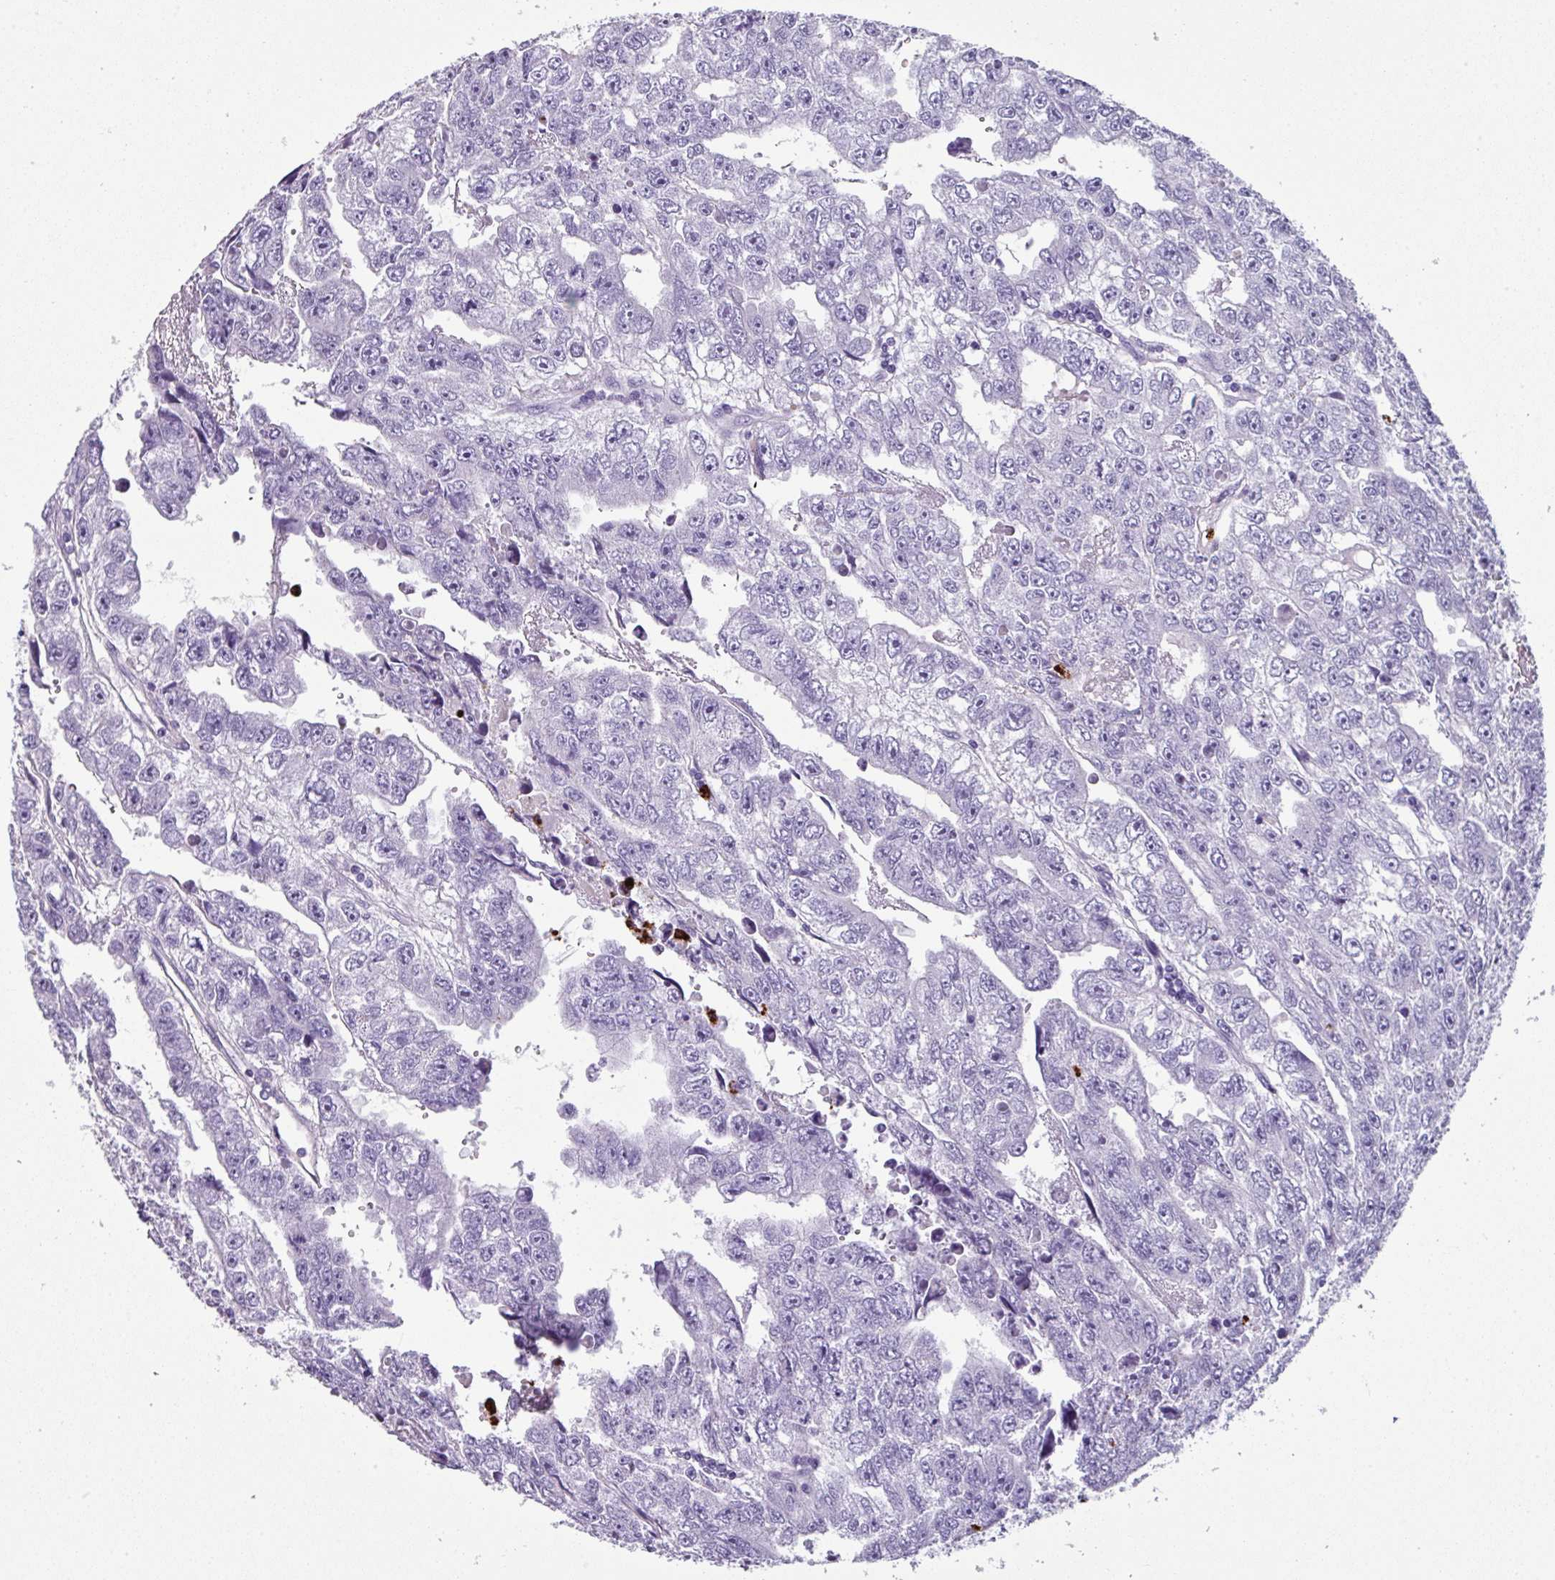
{"staining": {"intensity": "negative", "quantity": "none", "location": "none"}, "tissue": "testis cancer", "cell_type": "Tumor cells", "image_type": "cancer", "snomed": [{"axis": "morphology", "description": "Carcinoma, Embryonal, NOS"}, {"axis": "topography", "description": "Testis"}], "caption": "Human testis cancer stained for a protein using immunohistochemistry demonstrates no staining in tumor cells.", "gene": "CTSG", "patient": {"sex": "male", "age": 20}}